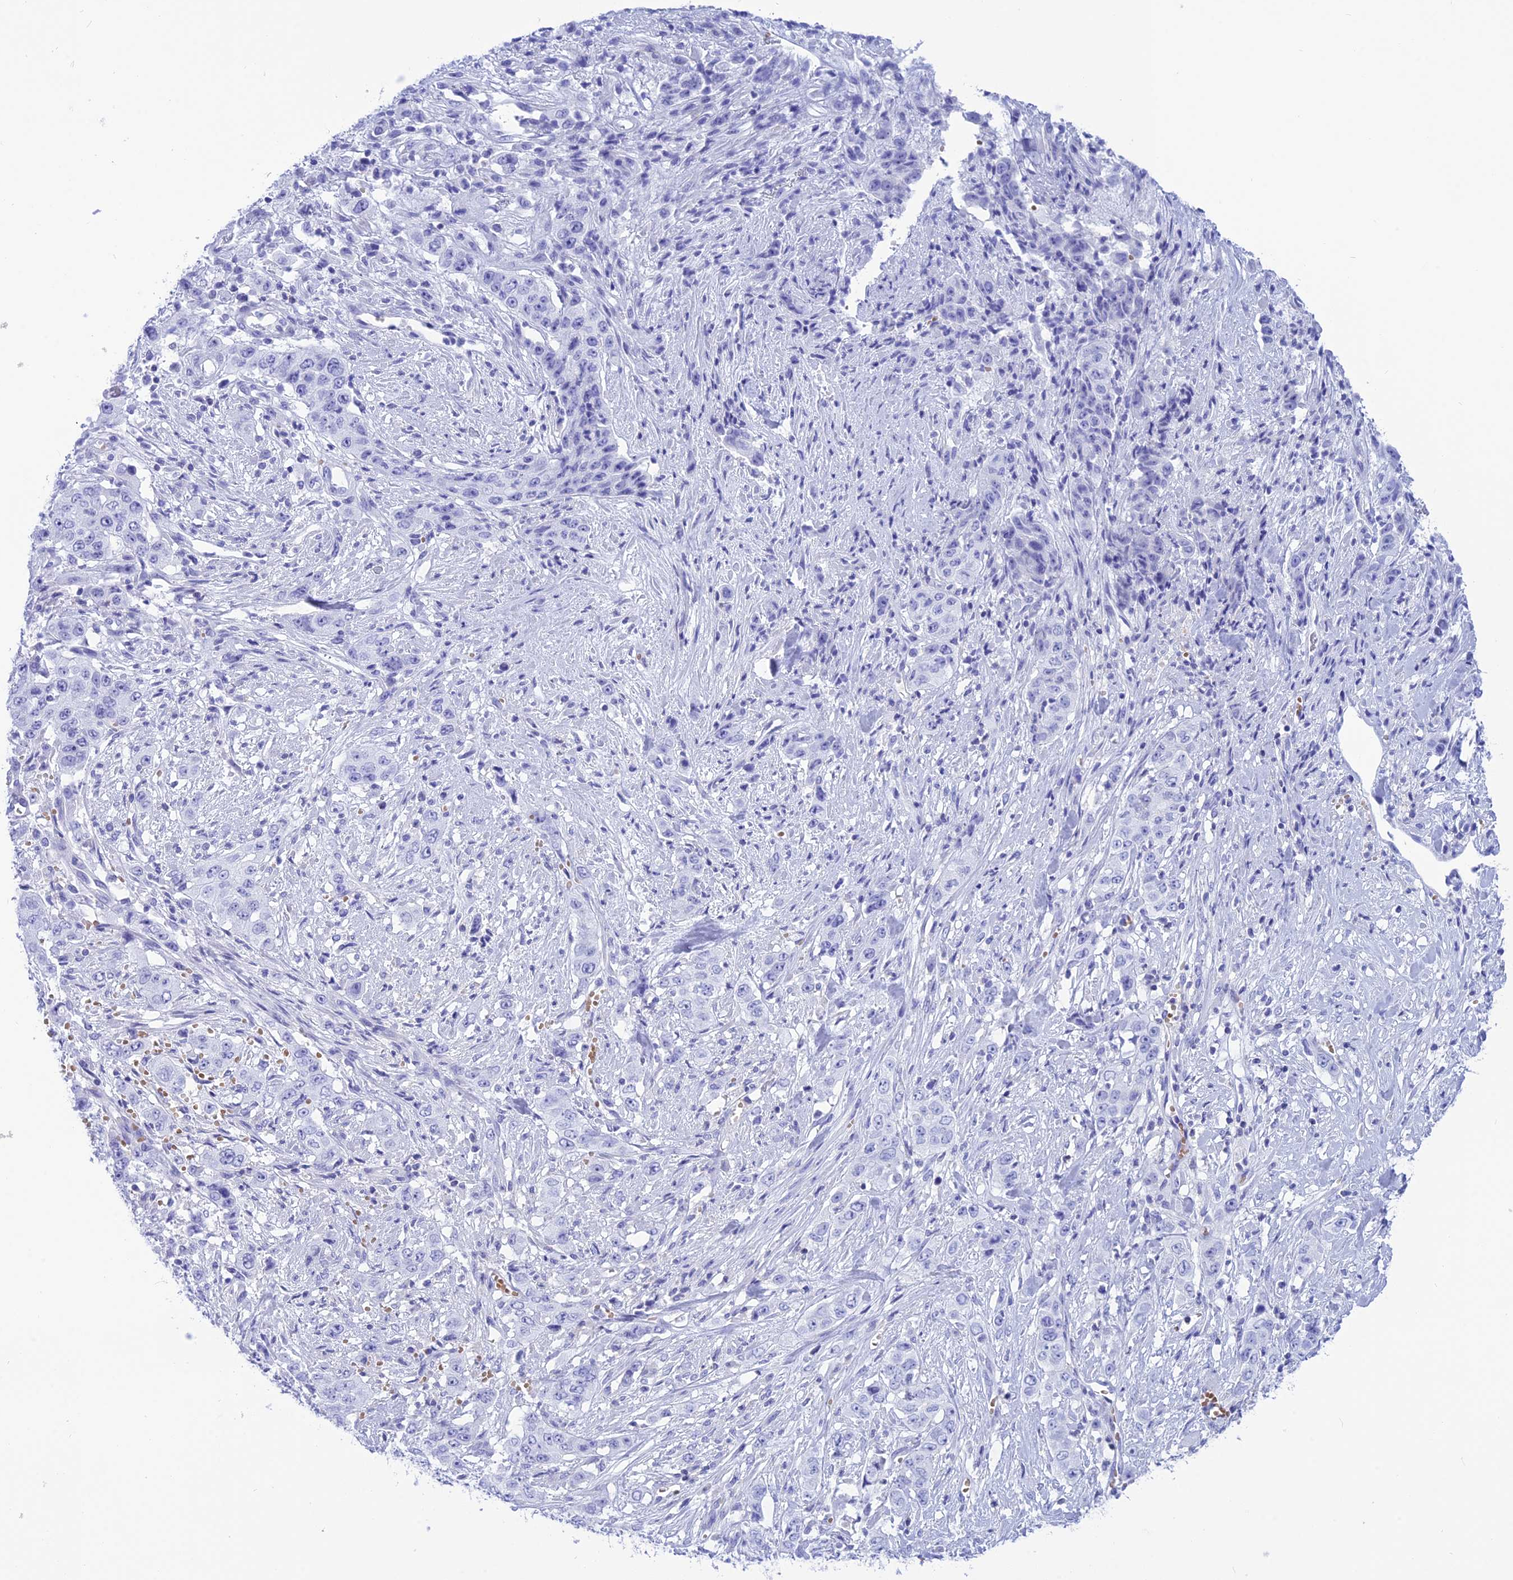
{"staining": {"intensity": "negative", "quantity": "none", "location": "none"}, "tissue": "stomach cancer", "cell_type": "Tumor cells", "image_type": "cancer", "snomed": [{"axis": "morphology", "description": "Adenocarcinoma, NOS"}, {"axis": "topography", "description": "Stomach, upper"}], "caption": "There is no significant staining in tumor cells of stomach adenocarcinoma. (DAB IHC with hematoxylin counter stain).", "gene": "GLYATL1", "patient": {"sex": "male", "age": 62}}